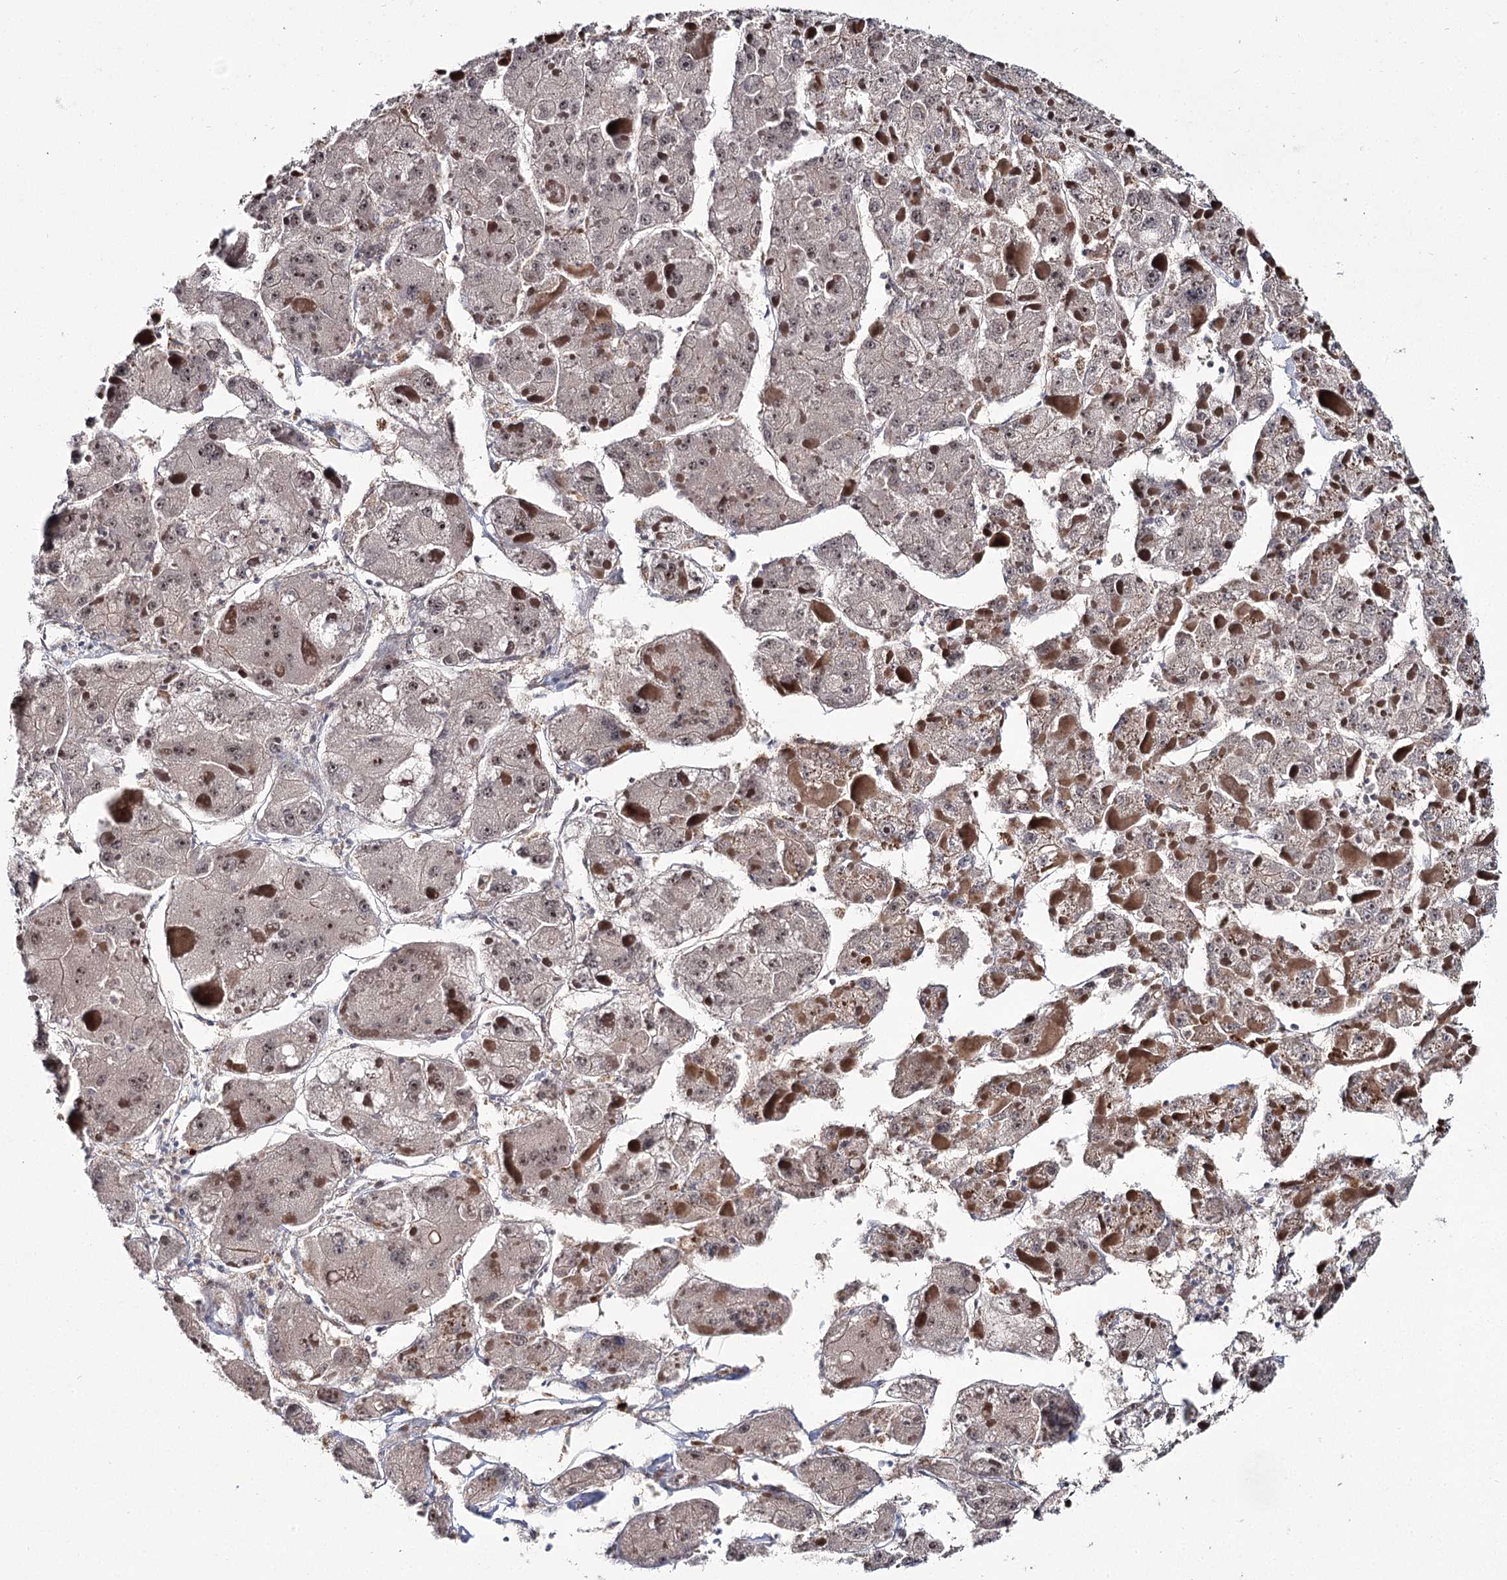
{"staining": {"intensity": "moderate", "quantity": ">75%", "location": "nuclear"}, "tissue": "liver cancer", "cell_type": "Tumor cells", "image_type": "cancer", "snomed": [{"axis": "morphology", "description": "Carcinoma, Hepatocellular, NOS"}, {"axis": "topography", "description": "Liver"}], "caption": "Immunohistochemical staining of liver cancer exhibits moderate nuclear protein expression in about >75% of tumor cells.", "gene": "SCAF8", "patient": {"sex": "female", "age": 73}}